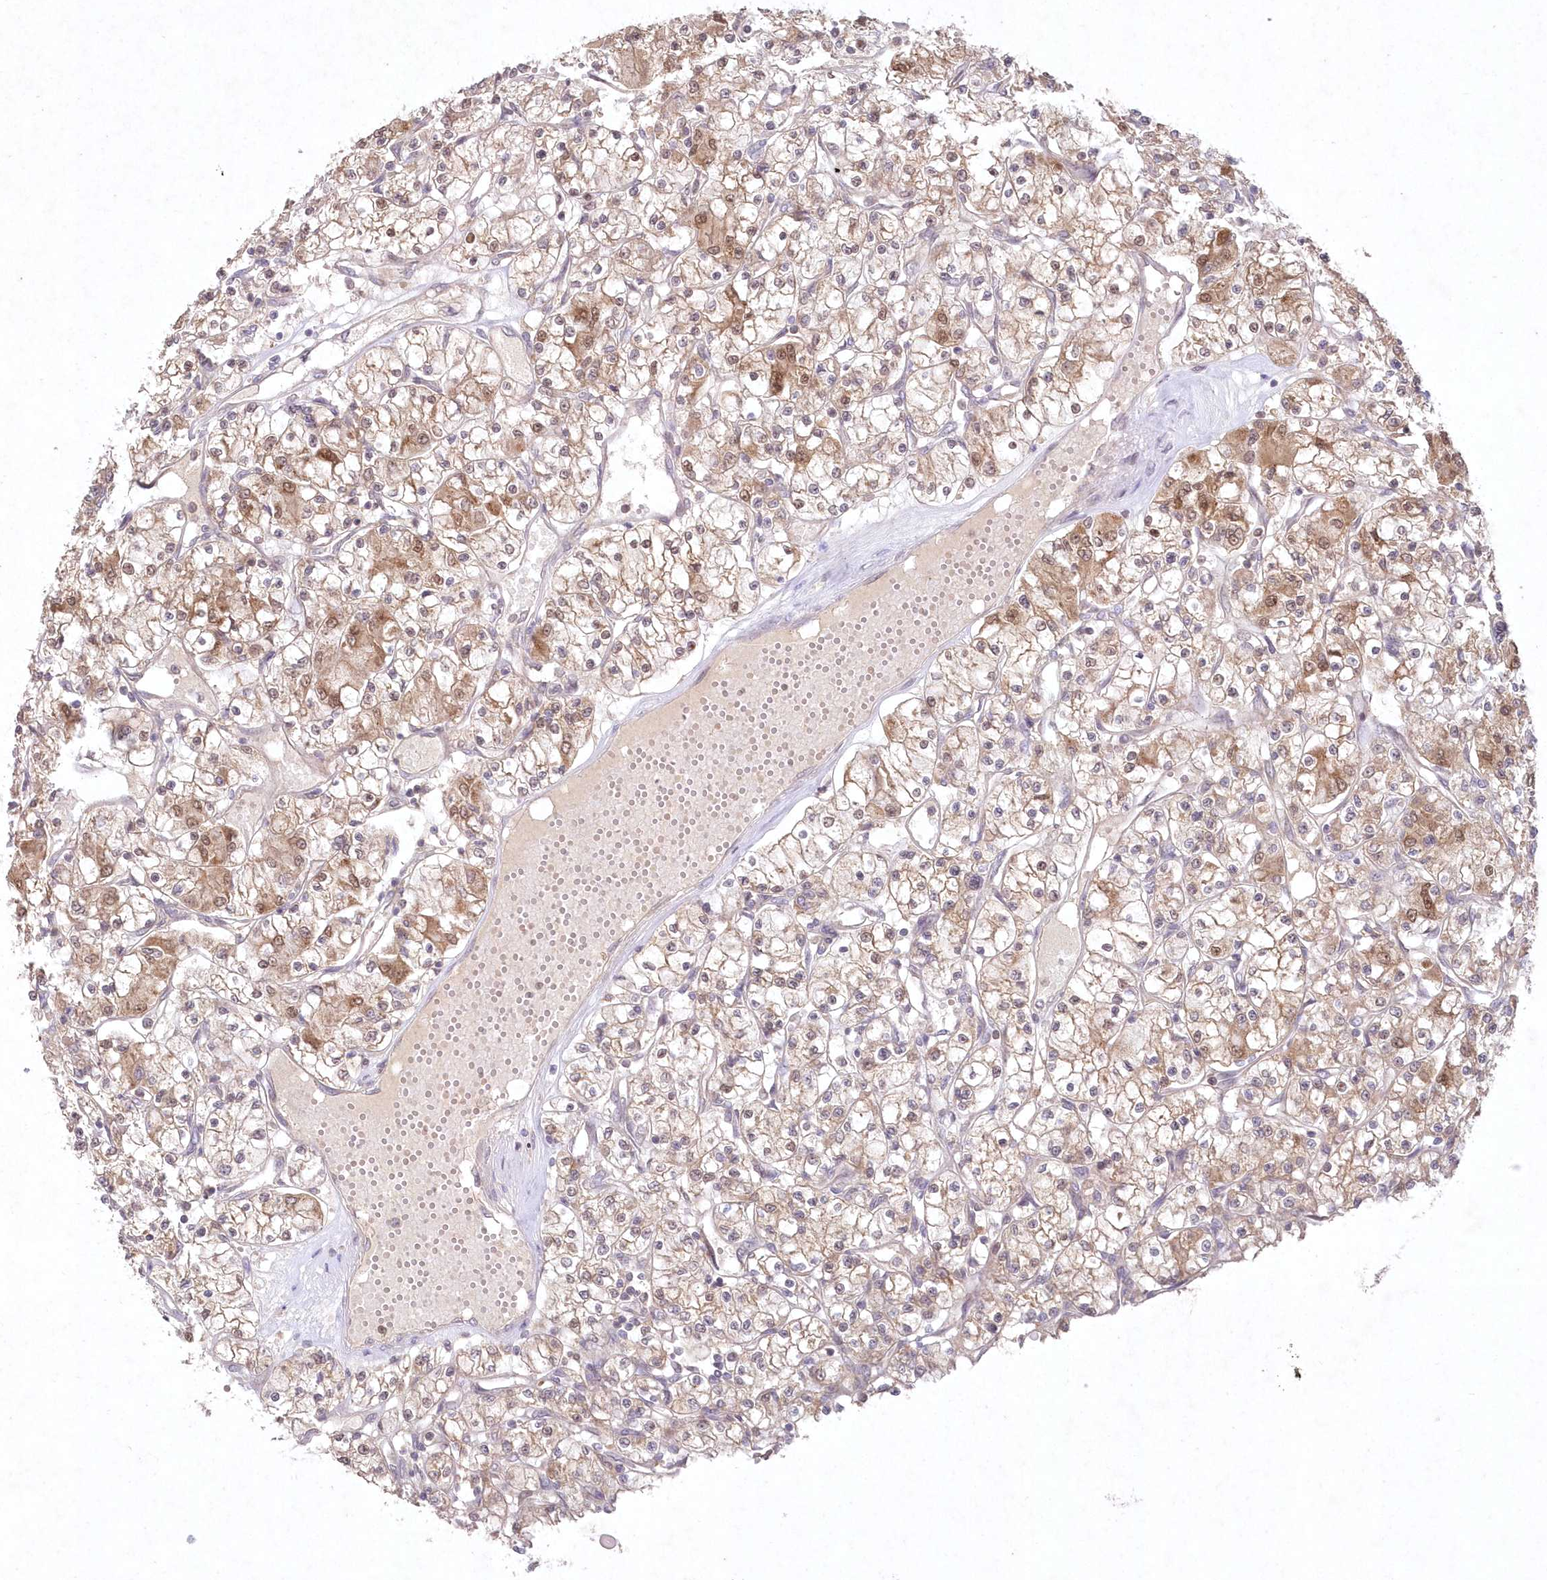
{"staining": {"intensity": "moderate", "quantity": "25%-75%", "location": "cytoplasmic/membranous,nuclear"}, "tissue": "renal cancer", "cell_type": "Tumor cells", "image_type": "cancer", "snomed": [{"axis": "morphology", "description": "Adenocarcinoma, NOS"}, {"axis": "topography", "description": "Kidney"}], "caption": "Renal cancer (adenocarcinoma) stained with immunohistochemistry reveals moderate cytoplasmic/membranous and nuclear expression in approximately 25%-75% of tumor cells.", "gene": "ASCC1", "patient": {"sex": "female", "age": 59}}